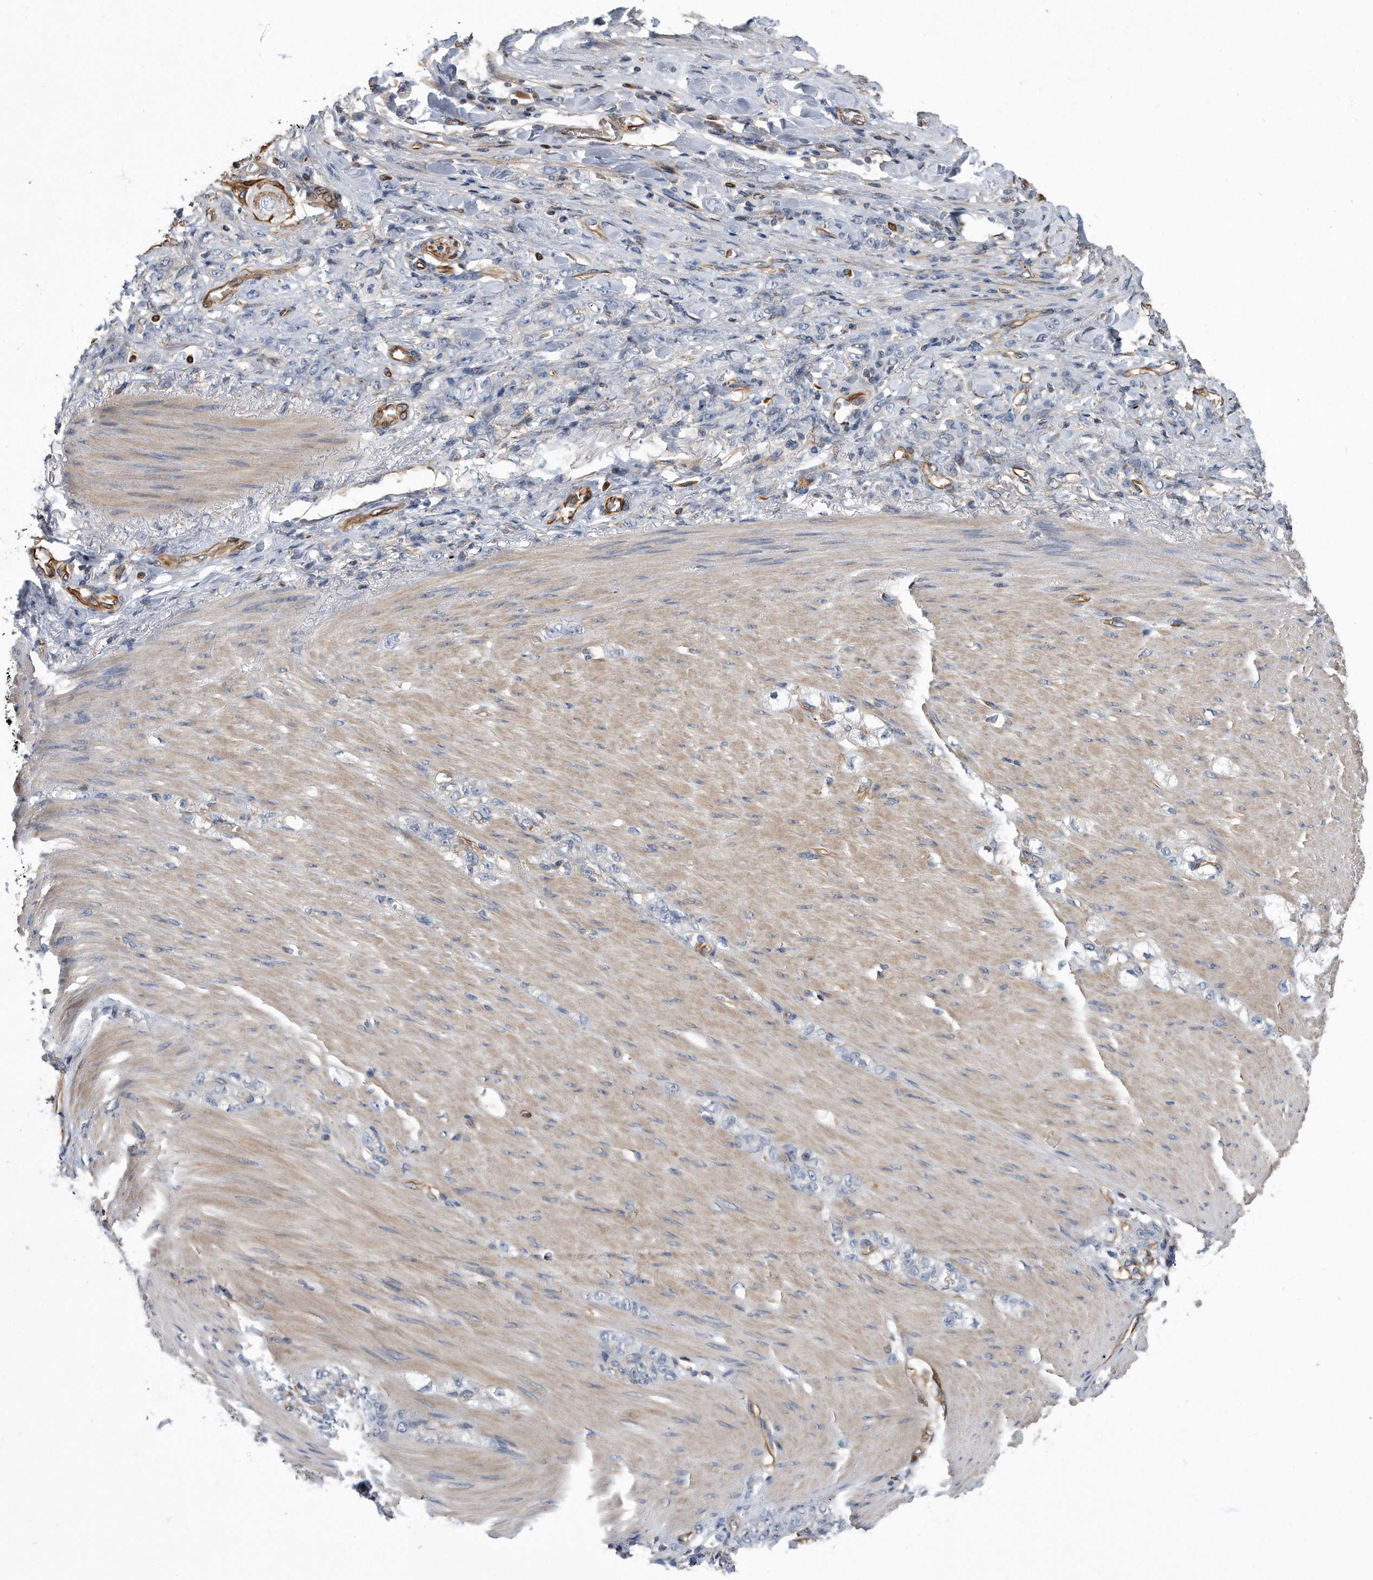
{"staining": {"intensity": "negative", "quantity": "none", "location": "none"}, "tissue": "stomach cancer", "cell_type": "Tumor cells", "image_type": "cancer", "snomed": [{"axis": "morphology", "description": "Normal tissue, NOS"}, {"axis": "morphology", "description": "Adenocarcinoma, NOS"}, {"axis": "topography", "description": "Stomach"}], "caption": "This is an IHC photomicrograph of human stomach cancer. There is no positivity in tumor cells.", "gene": "GPC1", "patient": {"sex": "male", "age": 82}}